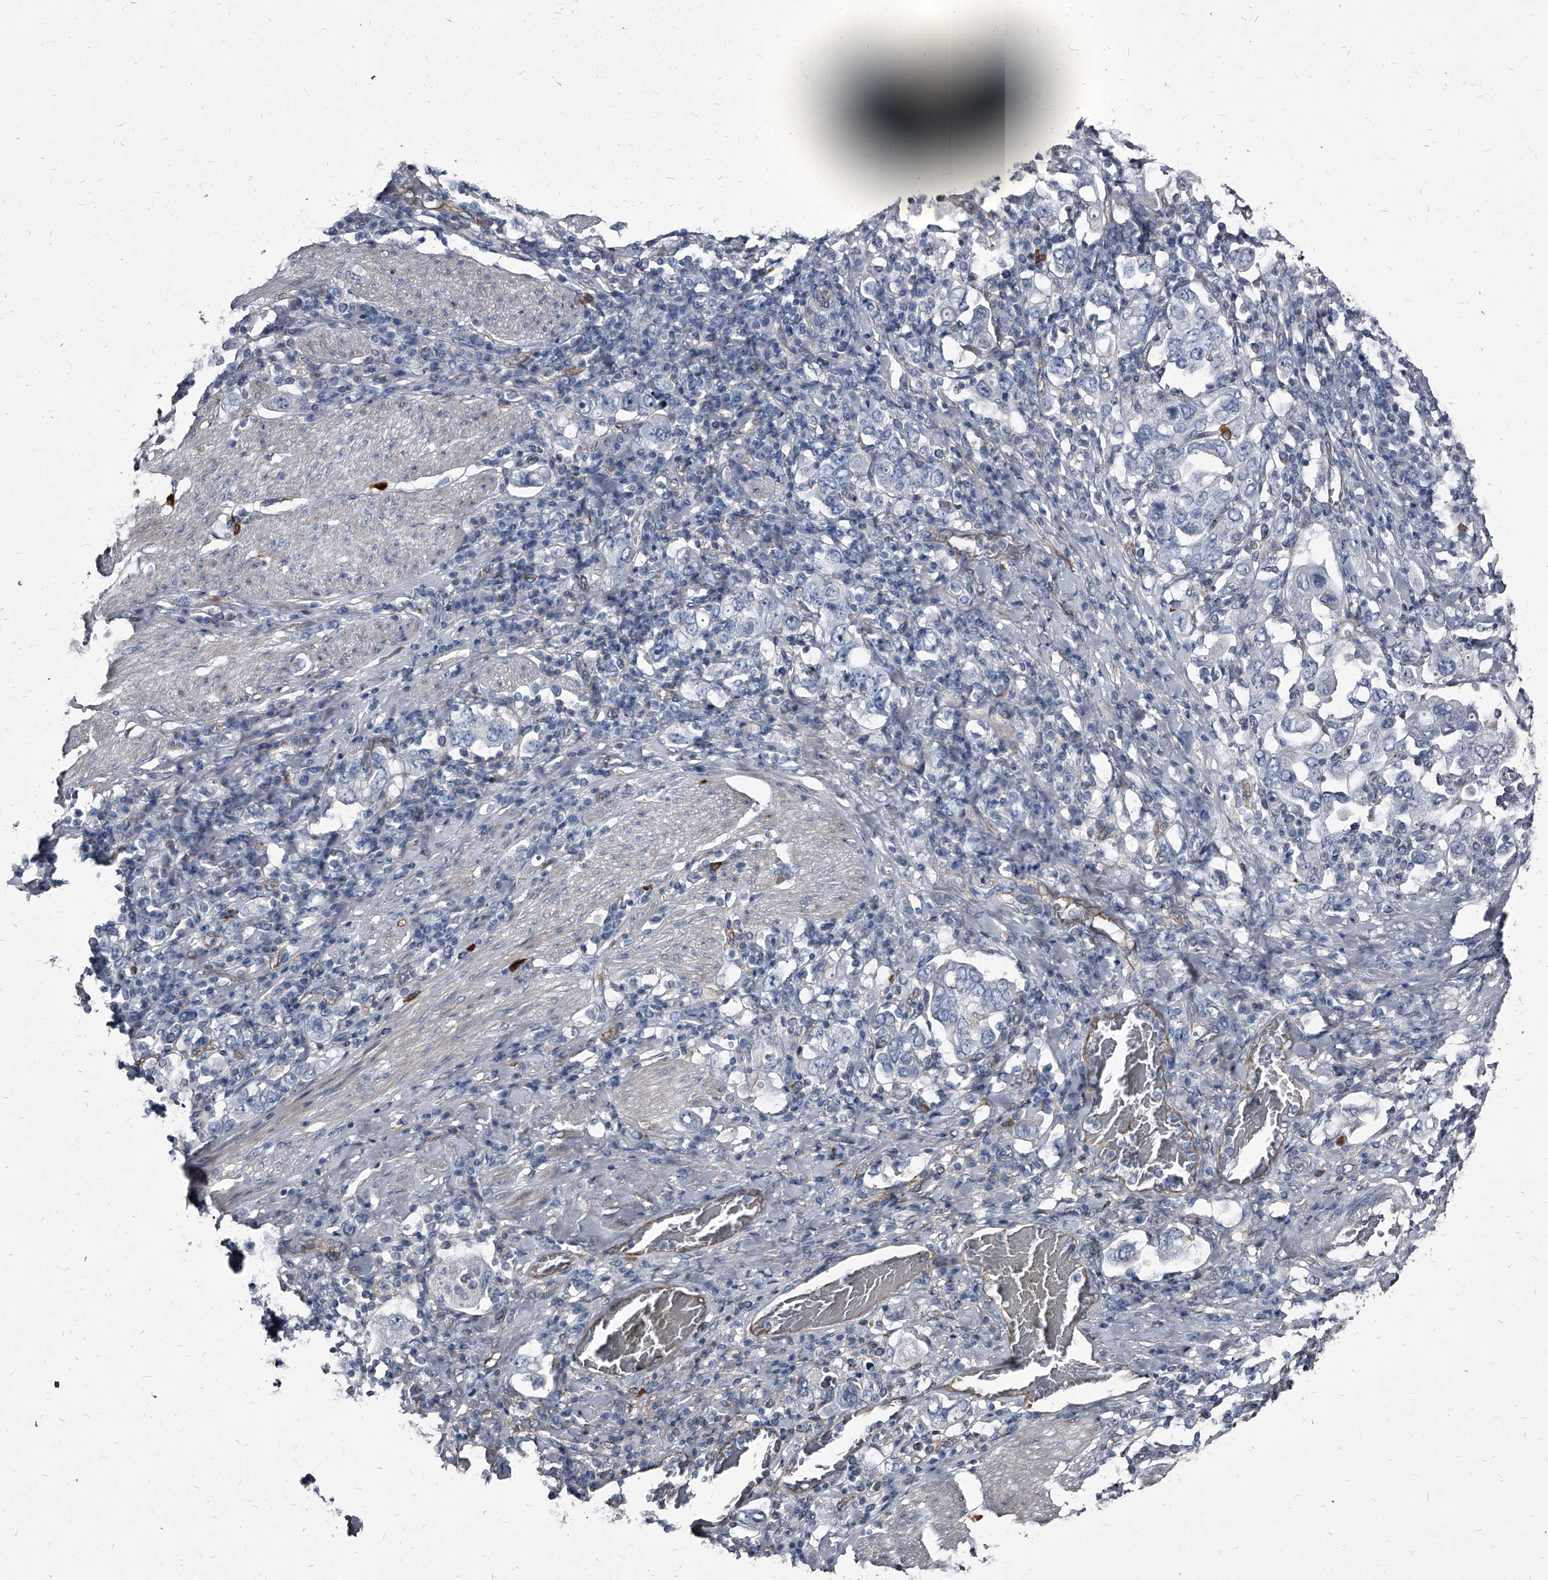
{"staining": {"intensity": "negative", "quantity": "none", "location": "none"}, "tissue": "stomach cancer", "cell_type": "Tumor cells", "image_type": "cancer", "snomed": [{"axis": "morphology", "description": "Adenocarcinoma, NOS"}, {"axis": "topography", "description": "Stomach, upper"}], "caption": "Immunohistochemical staining of human stomach cancer exhibits no significant positivity in tumor cells.", "gene": "PGLYRP3", "patient": {"sex": "male", "age": 62}}